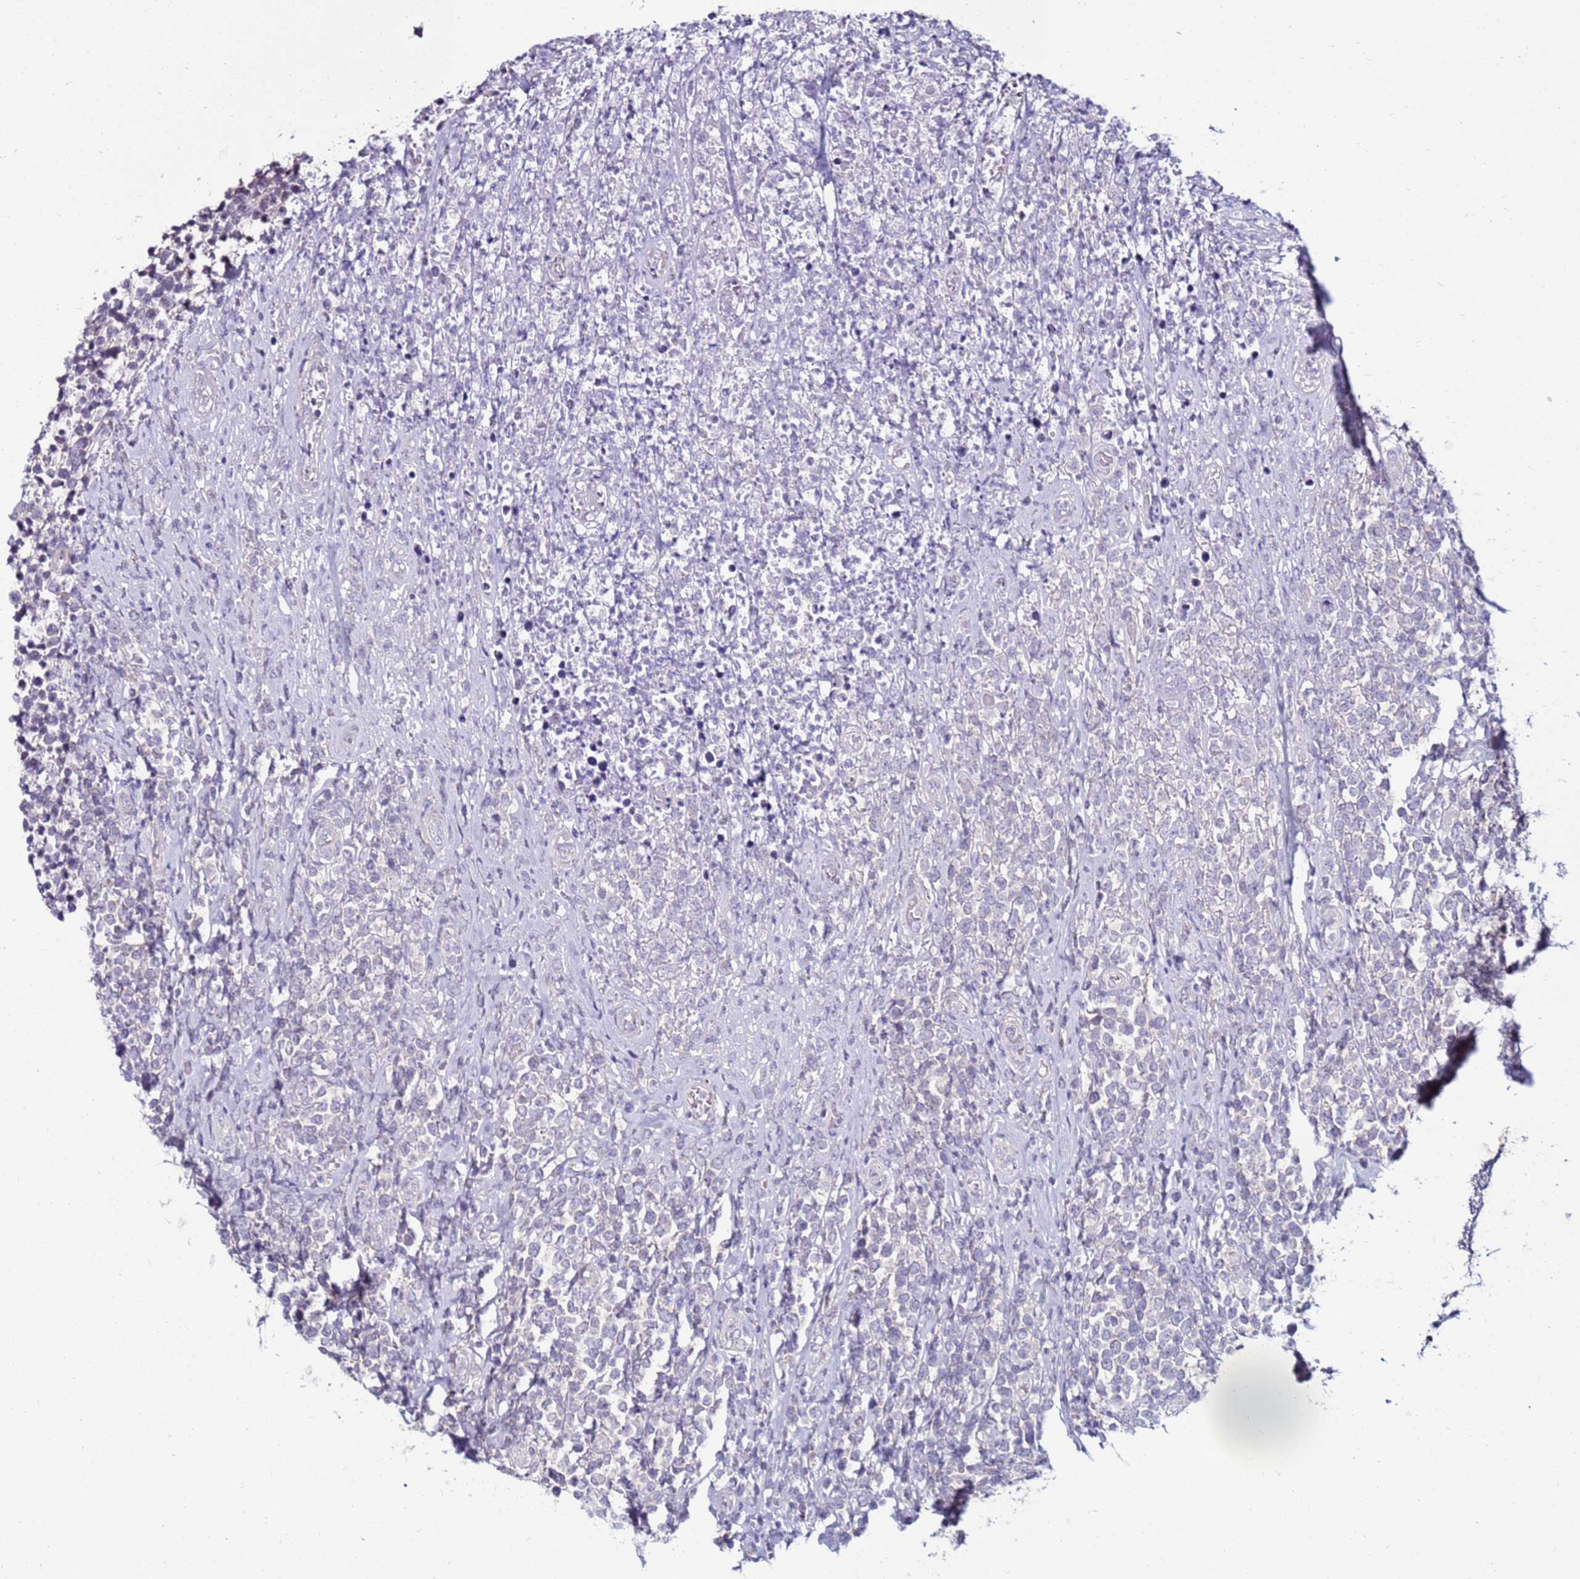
{"staining": {"intensity": "negative", "quantity": "none", "location": "none"}, "tissue": "lymphoma", "cell_type": "Tumor cells", "image_type": "cancer", "snomed": [{"axis": "morphology", "description": "Malignant lymphoma, non-Hodgkin's type, High grade"}, {"axis": "topography", "description": "Soft tissue"}], "caption": "IHC of human high-grade malignant lymphoma, non-Hodgkin's type shows no expression in tumor cells.", "gene": "GPN3", "patient": {"sex": "female", "age": 56}}